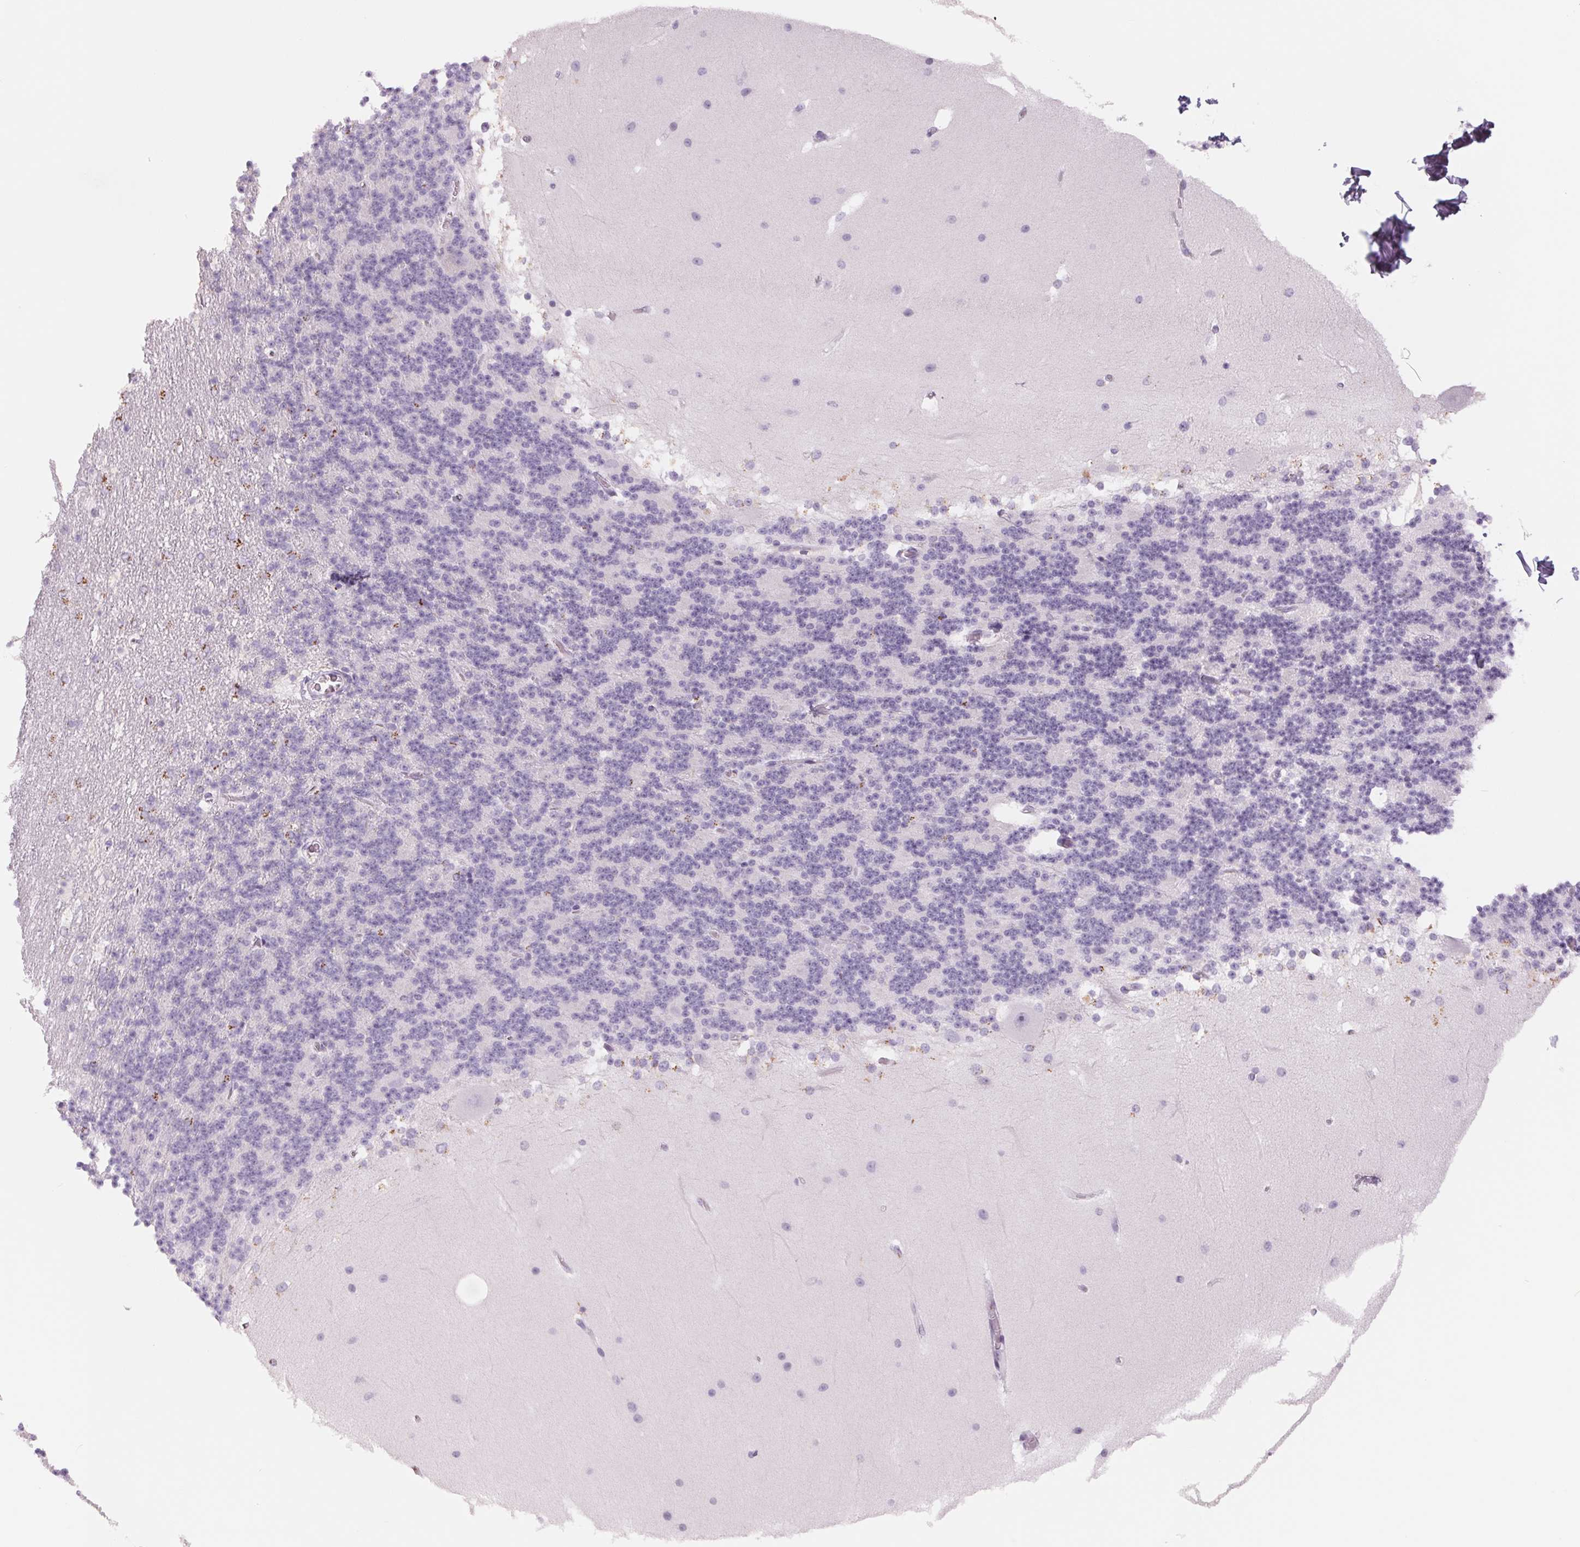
{"staining": {"intensity": "negative", "quantity": "none", "location": "none"}, "tissue": "cerebellum", "cell_type": "Cells in granular layer", "image_type": "normal", "snomed": [{"axis": "morphology", "description": "Normal tissue, NOS"}, {"axis": "topography", "description": "Cerebellum"}], "caption": "An immunohistochemistry image of unremarkable cerebellum is shown. There is no staining in cells in granular layer of cerebellum. (Brightfield microscopy of DAB IHC at high magnification).", "gene": "GALNT7", "patient": {"sex": "female", "age": 19}}